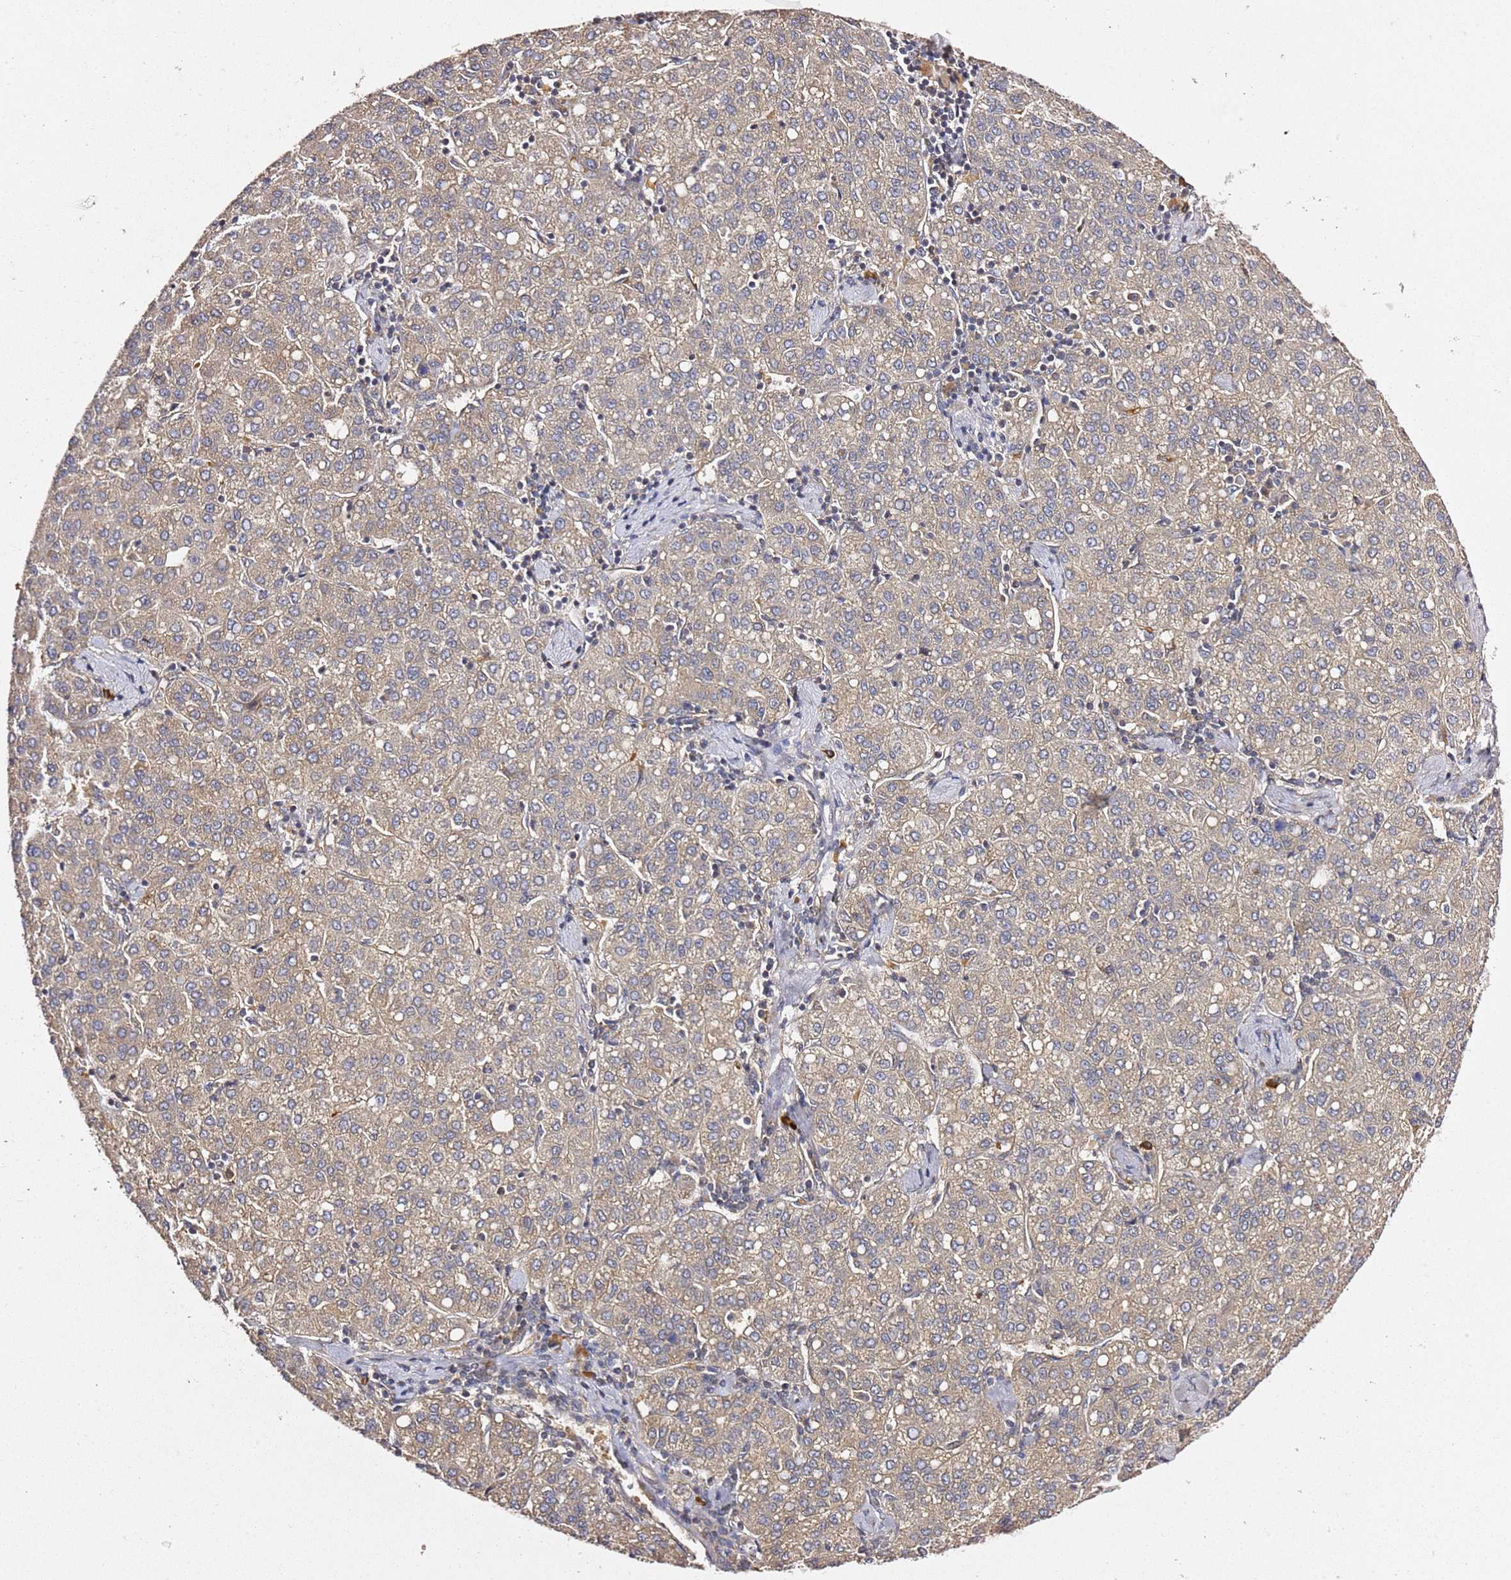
{"staining": {"intensity": "weak", "quantity": ">75%", "location": "cytoplasmic/membranous"}, "tissue": "liver cancer", "cell_type": "Tumor cells", "image_type": "cancer", "snomed": [{"axis": "morphology", "description": "Carcinoma, Hepatocellular, NOS"}, {"axis": "topography", "description": "Liver"}], "caption": "About >75% of tumor cells in human liver cancer (hepatocellular carcinoma) demonstrate weak cytoplasmic/membranous protein staining as visualized by brown immunohistochemical staining.", "gene": "OSBPL2", "patient": {"sex": "male", "age": 65}}